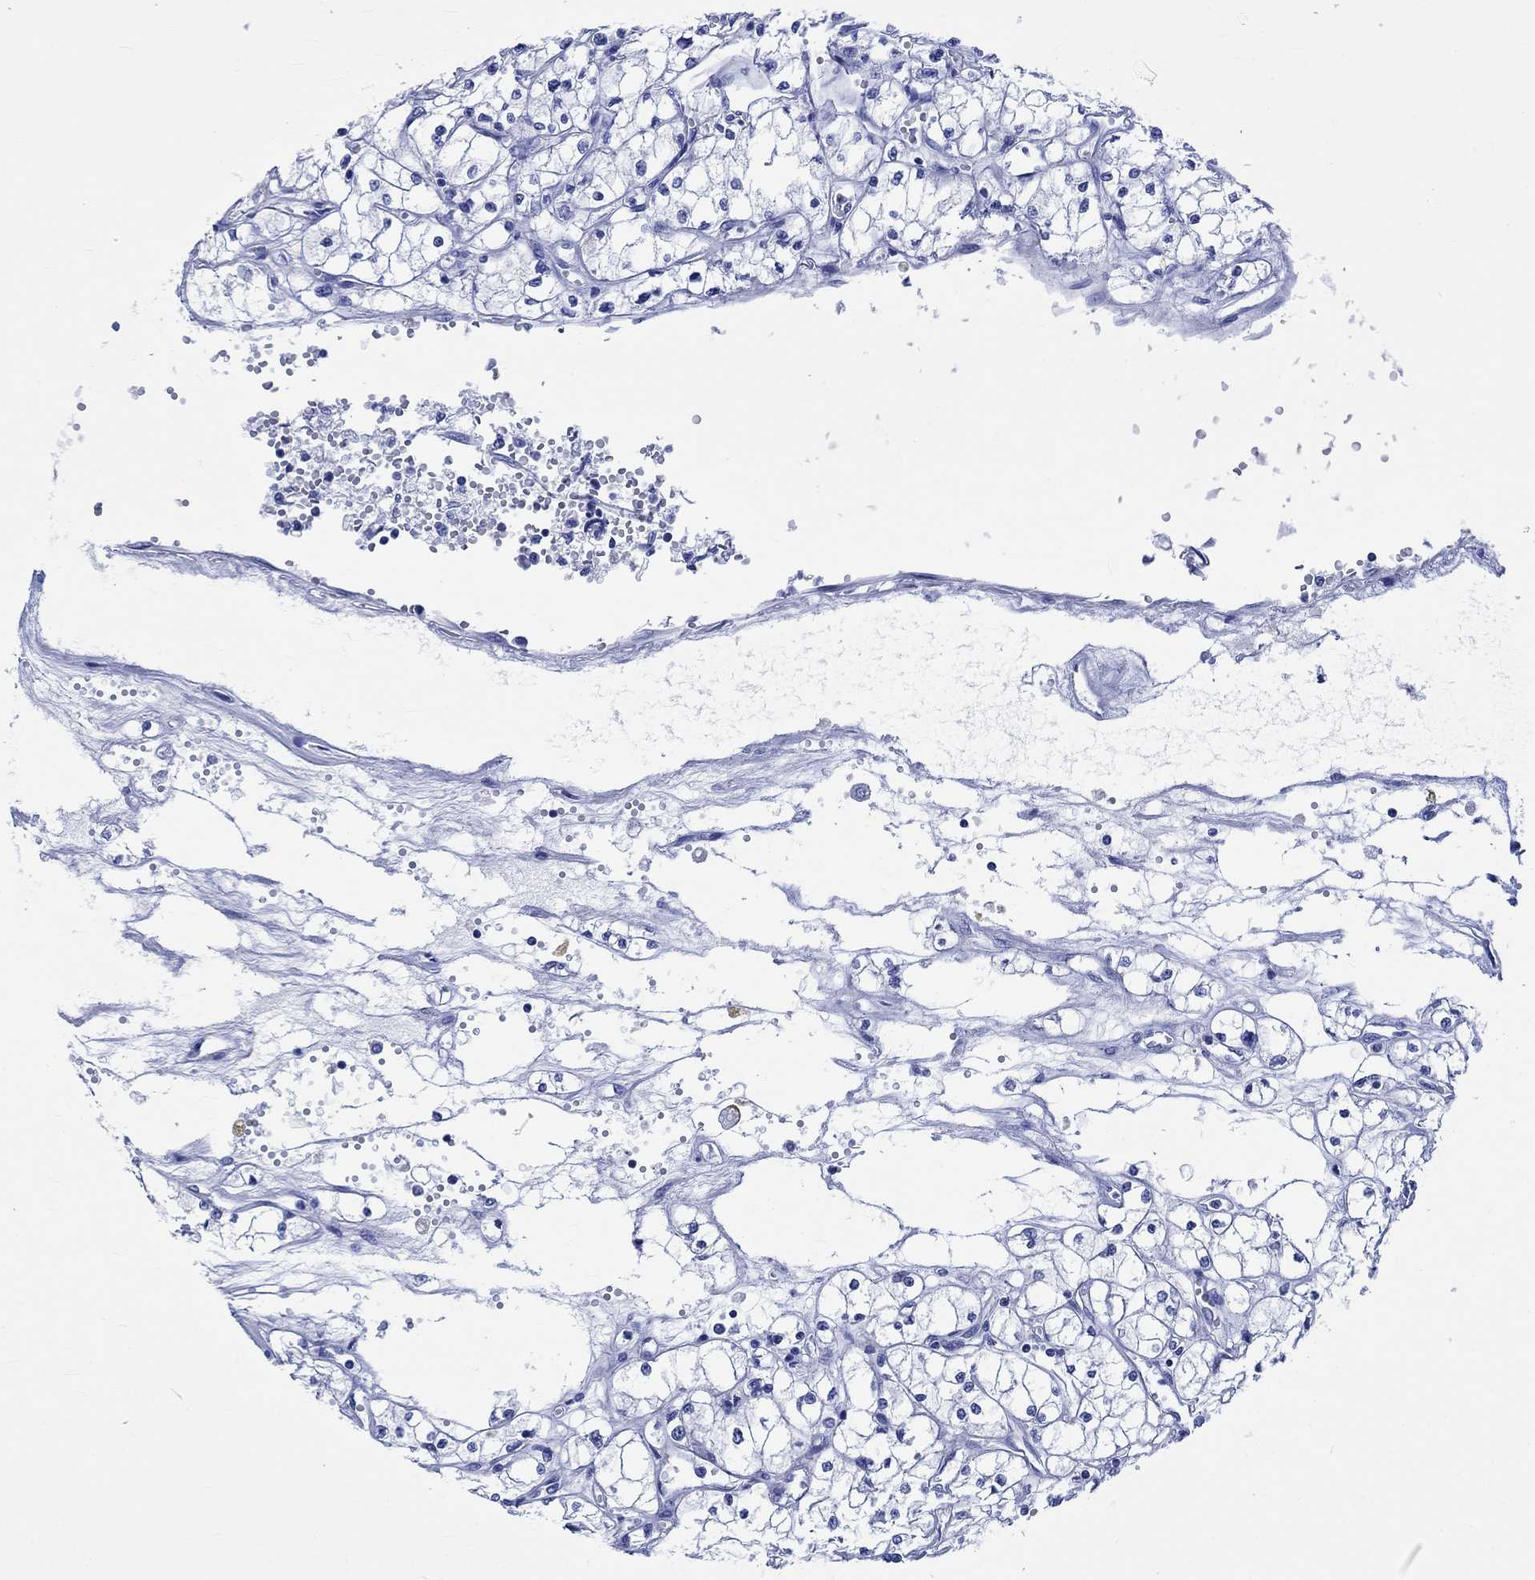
{"staining": {"intensity": "negative", "quantity": "none", "location": "none"}, "tissue": "renal cancer", "cell_type": "Tumor cells", "image_type": "cancer", "snomed": [{"axis": "morphology", "description": "Adenocarcinoma, NOS"}, {"axis": "topography", "description": "Kidney"}], "caption": "An IHC histopathology image of adenocarcinoma (renal) is shown. There is no staining in tumor cells of adenocarcinoma (renal). (DAB (3,3'-diaminobenzidine) IHC visualized using brightfield microscopy, high magnification).", "gene": "KLHL33", "patient": {"sex": "male", "age": 67}}